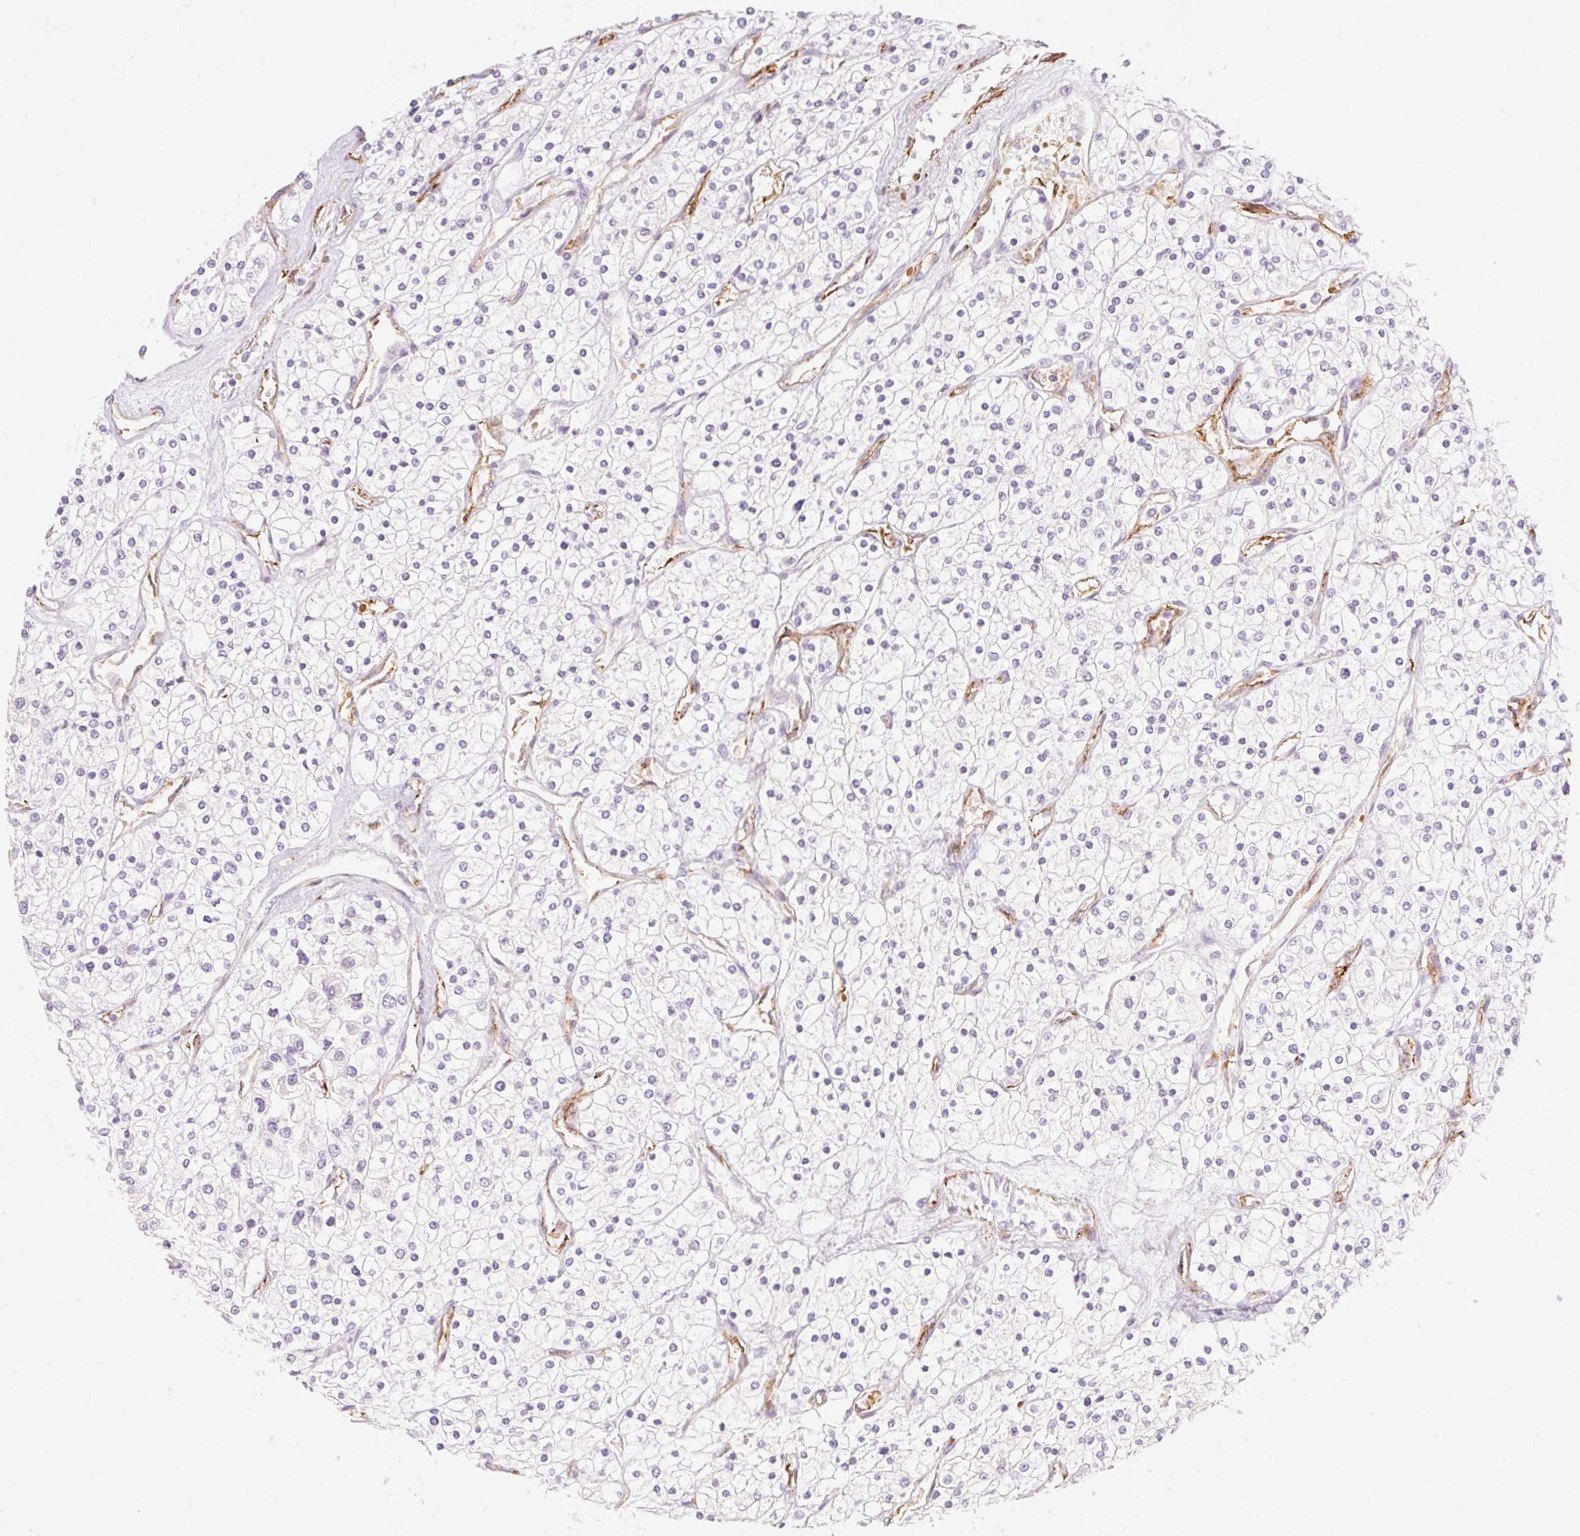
{"staining": {"intensity": "negative", "quantity": "none", "location": "none"}, "tissue": "renal cancer", "cell_type": "Tumor cells", "image_type": "cancer", "snomed": [{"axis": "morphology", "description": "Adenocarcinoma, NOS"}, {"axis": "topography", "description": "Kidney"}], "caption": "DAB immunohistochemical staining of human renal adenocarcinoma demonstrates no significant expression in tumor cells.", "gene": "TAF1L", "patient": {"sex": "male", "age": 80}}